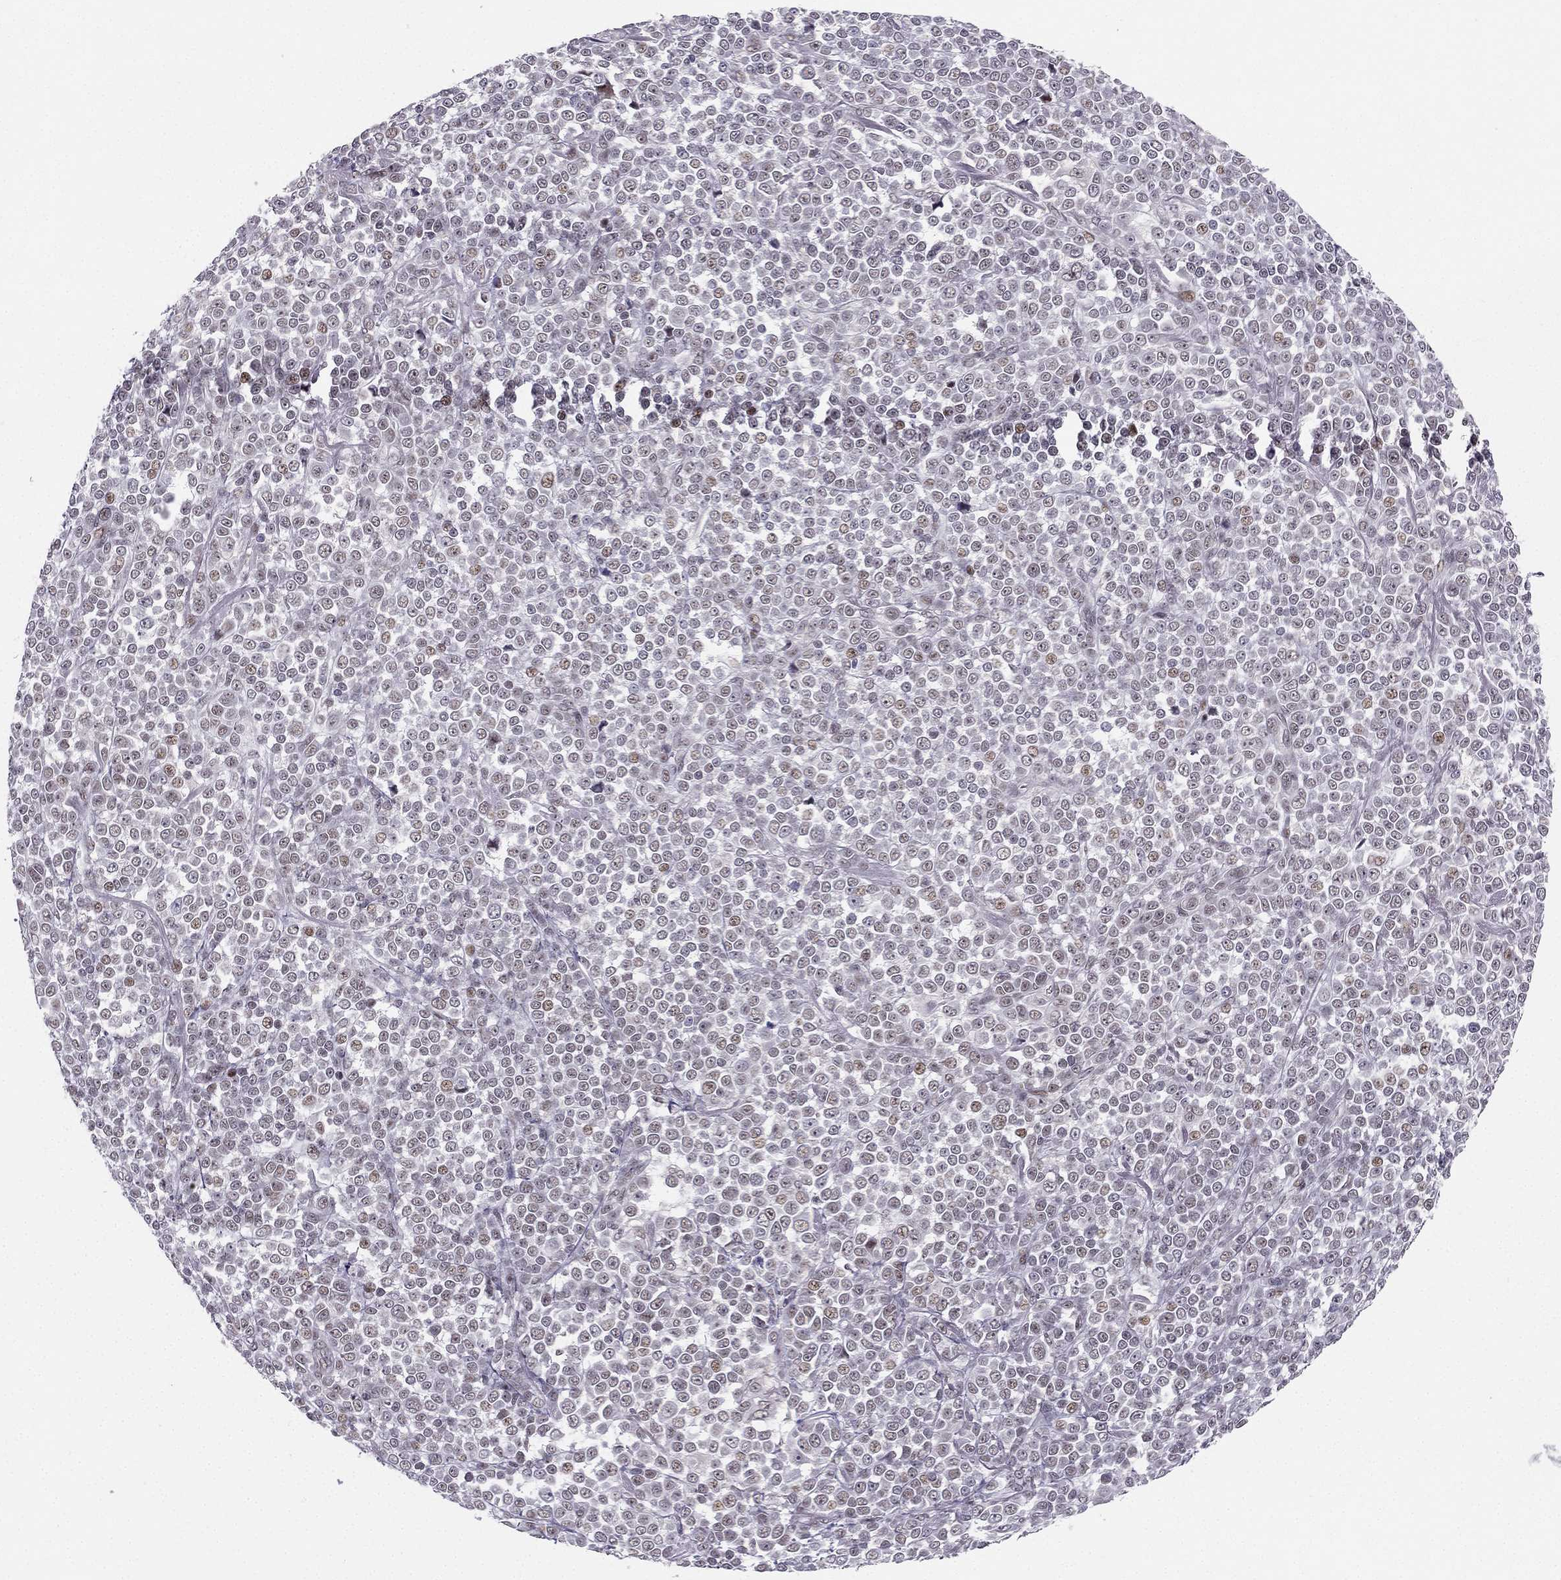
{"staining": {"intensity": "weak", "quantity": "<25%", "location": "nuclear"}, "tissue": "melanoma", "cell_type": "Tumor cells", "image_type": "cancer", "snomed": [{"axis": "morphology", "description": "Malignant melanoma, NOS"}, {"axis": "topography", "description": "Skin"}], "caption": "DAB (3,3'-diaminobenzidine) immunohistochemical staining of melanoma exhibits no significant expression in tumor cells. (DAB immunohistochemistry, high magnification).", "gene": "RPRD2", "patient": {"sex": "female", "age": 95}}